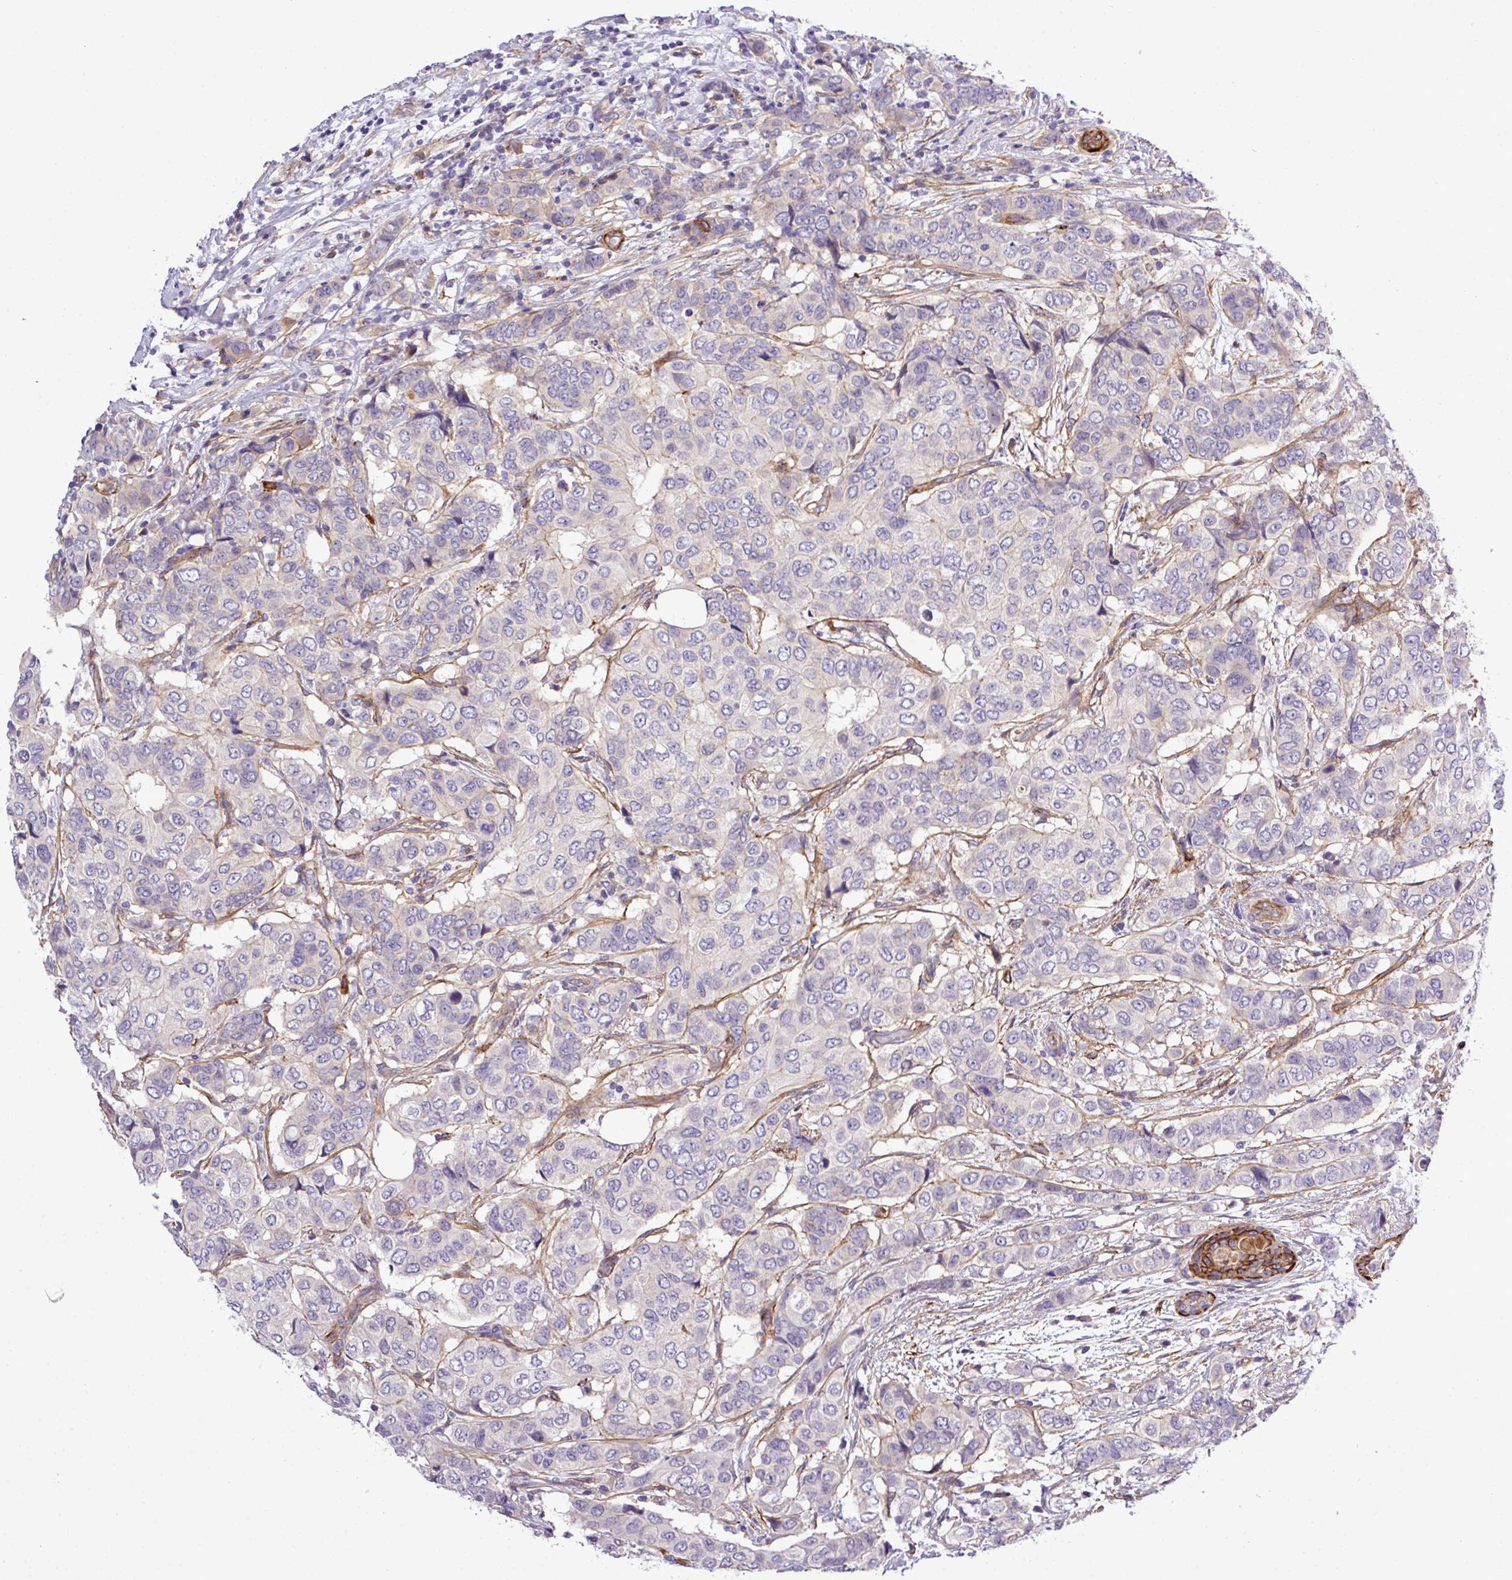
{"staining": {"intensity": "negative", "quantity": "none", "location": "none"}, "tissue": "breast cancer", "cell_type": "Tumor cells", "image_type": "cancer", "snomed": [{"axis": "morphology", "description": "Lobular carcinoma"}, {"axis": "topography", "description": "Breast"}], "caption": "This is an immunohistochemistry histopathology image of human breast cancer (lobular carcinoma). There is no staining in tumor cells.", "gene": "PARD6A", "patient": {"sex": "female", "age": 51}}